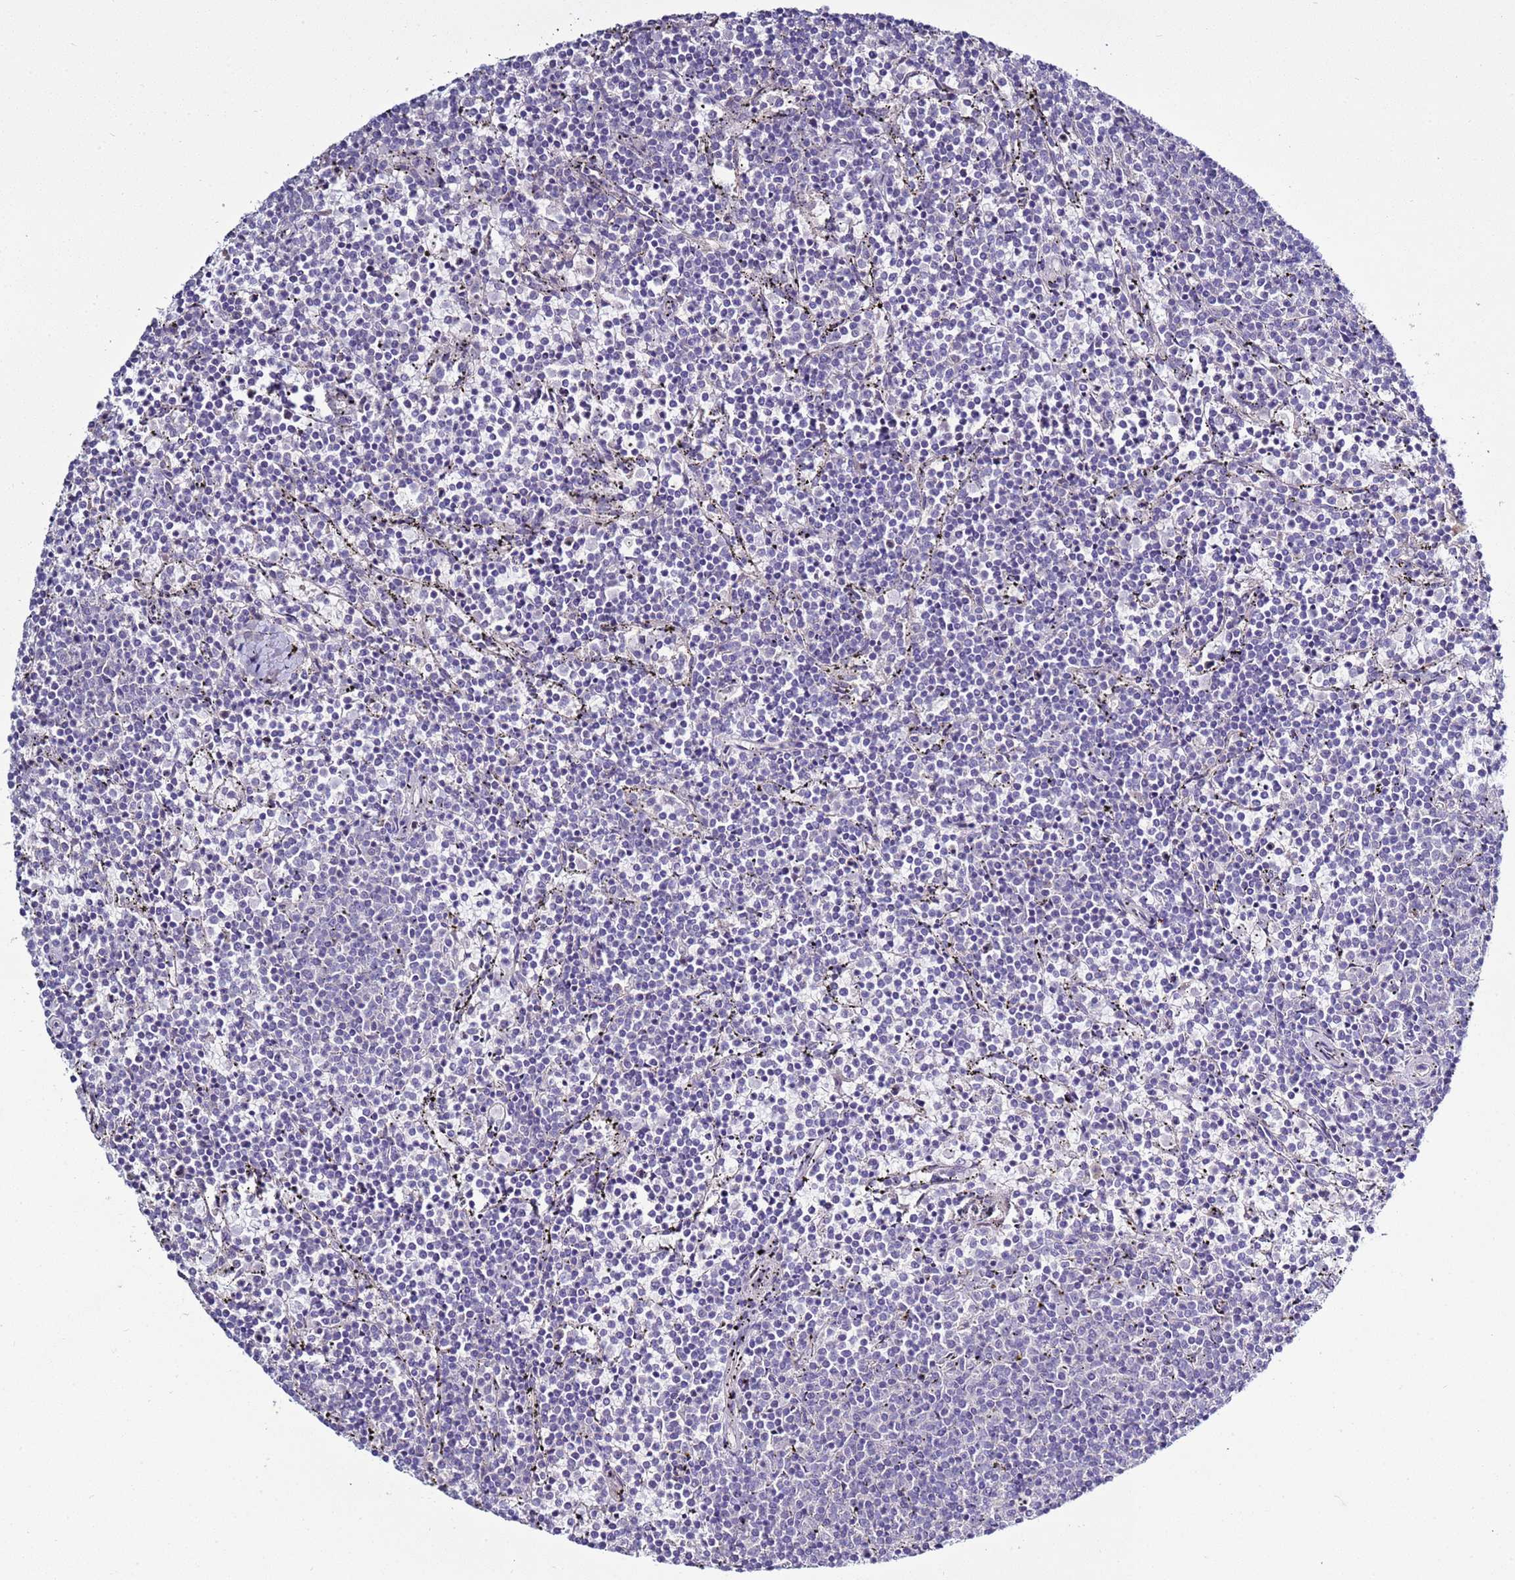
{"staining": {"intensity": "negative", "quantity": "none", "location": "none"}, "tissue": "lymphoma", "cell_type": "Tumor cells", "image_type": "cancer", "snomed": [{"axis": "morphology", "description": "Malignant lymphoma, non-Hodgkin's type, Low grade"}, {"axis": "topography", "description": "Spleen"}], "caption": "High magnification brightfield microscopy of lymphoma stained with DAB (3,3'-diaminobenzidine) (brown) and counterstained with hematoxylin (blue): tumor cells show no significant positivity.", "gene": "RABL2B", "patient": {"sex": "female", "age": 50}}